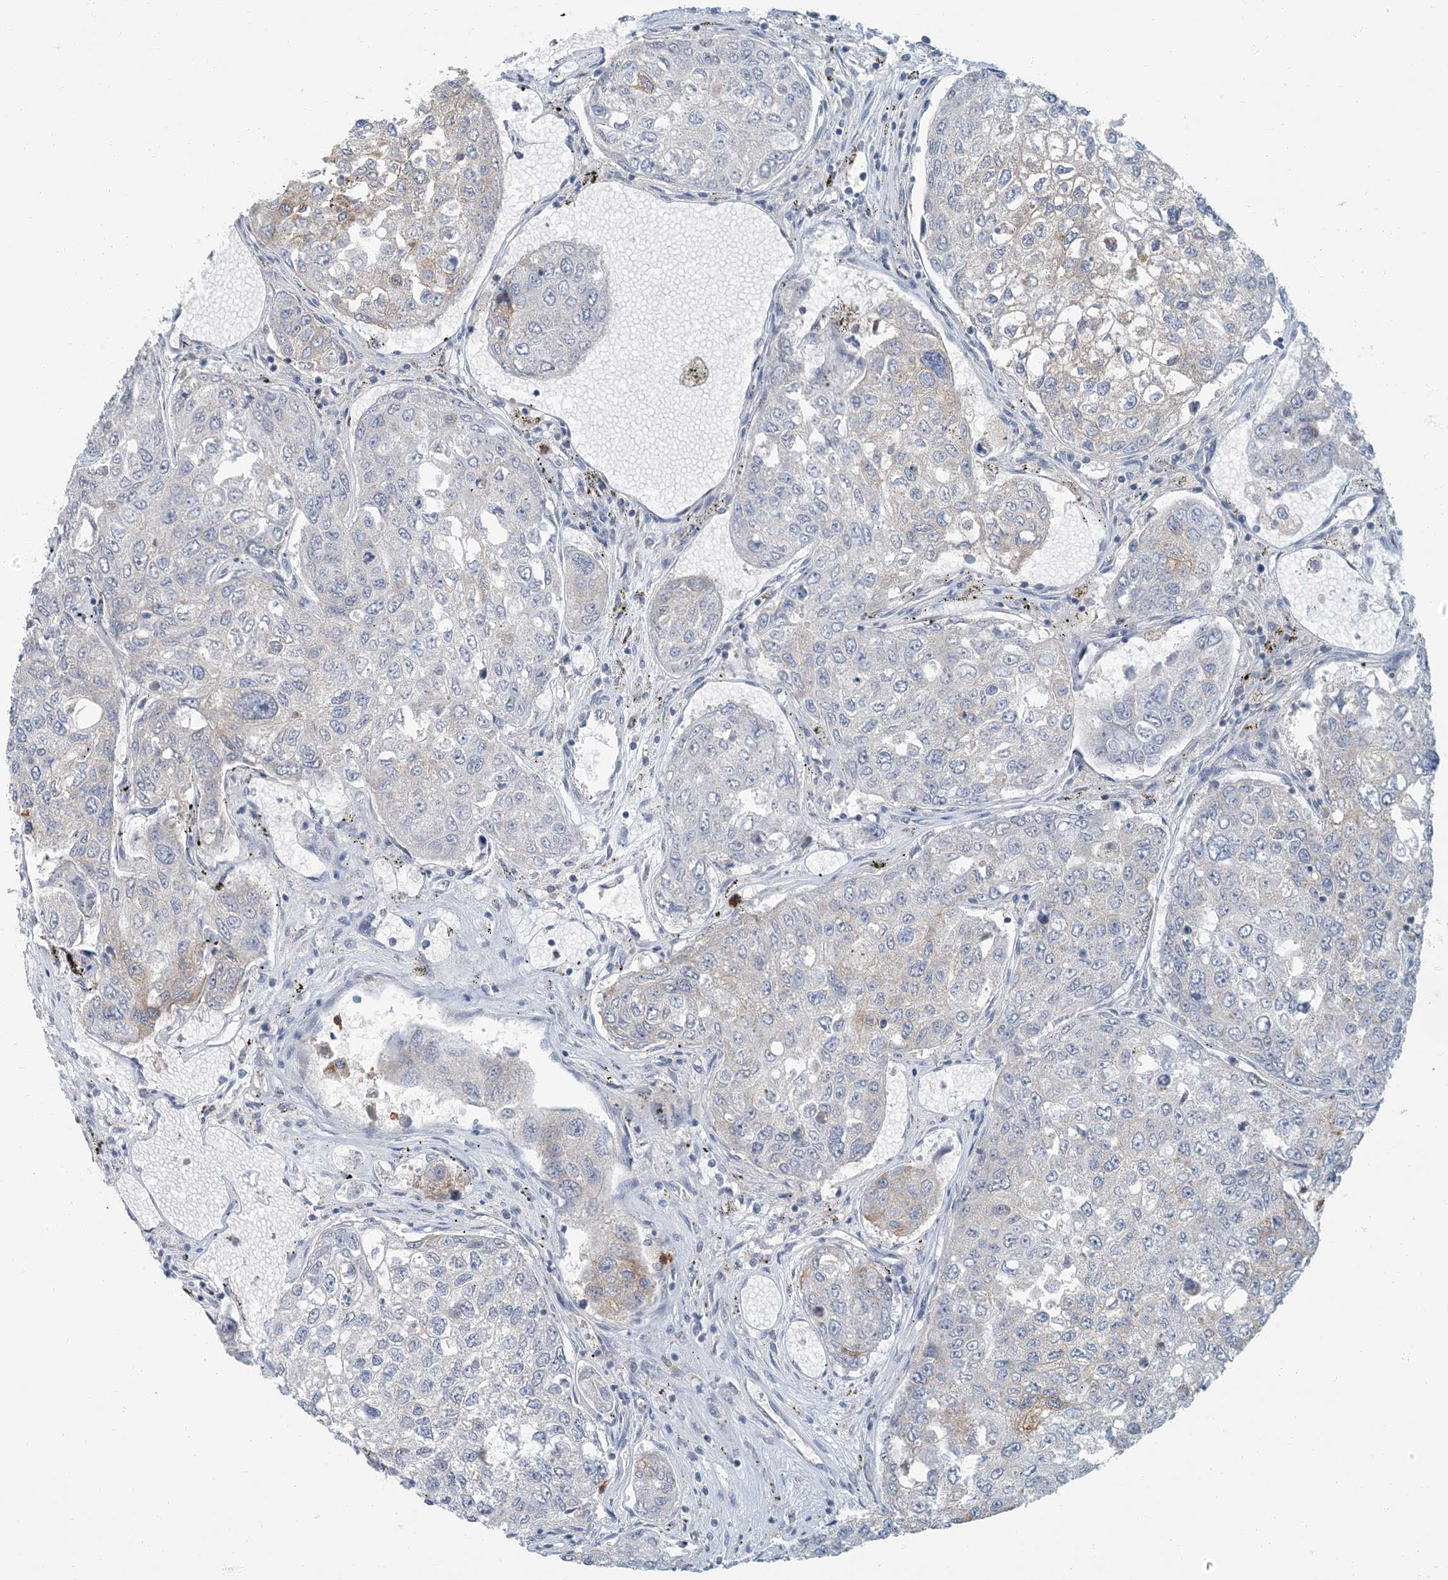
{"staining": {"intensity": "moderate", "quantity": "<25%", "location": "cytoplasmic/membranous"}, "tissue": "urothelial cancer", "cell_type": "Tumor cells", "image_type": "cancer", "snomed": [{"axis": "morphology", "description": "Urothelial carcinoma, High grade"}, {"axis": "topography", "description": "Lymph node"}, {"axis": "topography", "description": "Urinary bladder"}], "caption": "Urothelial carcinoma (high-grade) tissue exhibits moderate cytoplasmic/membranous expression in about <25% of tumor cells, visualized by immunohistochemistry.", "gene": "EPHA4", "patient": {"sex": "male", "age": 51}}